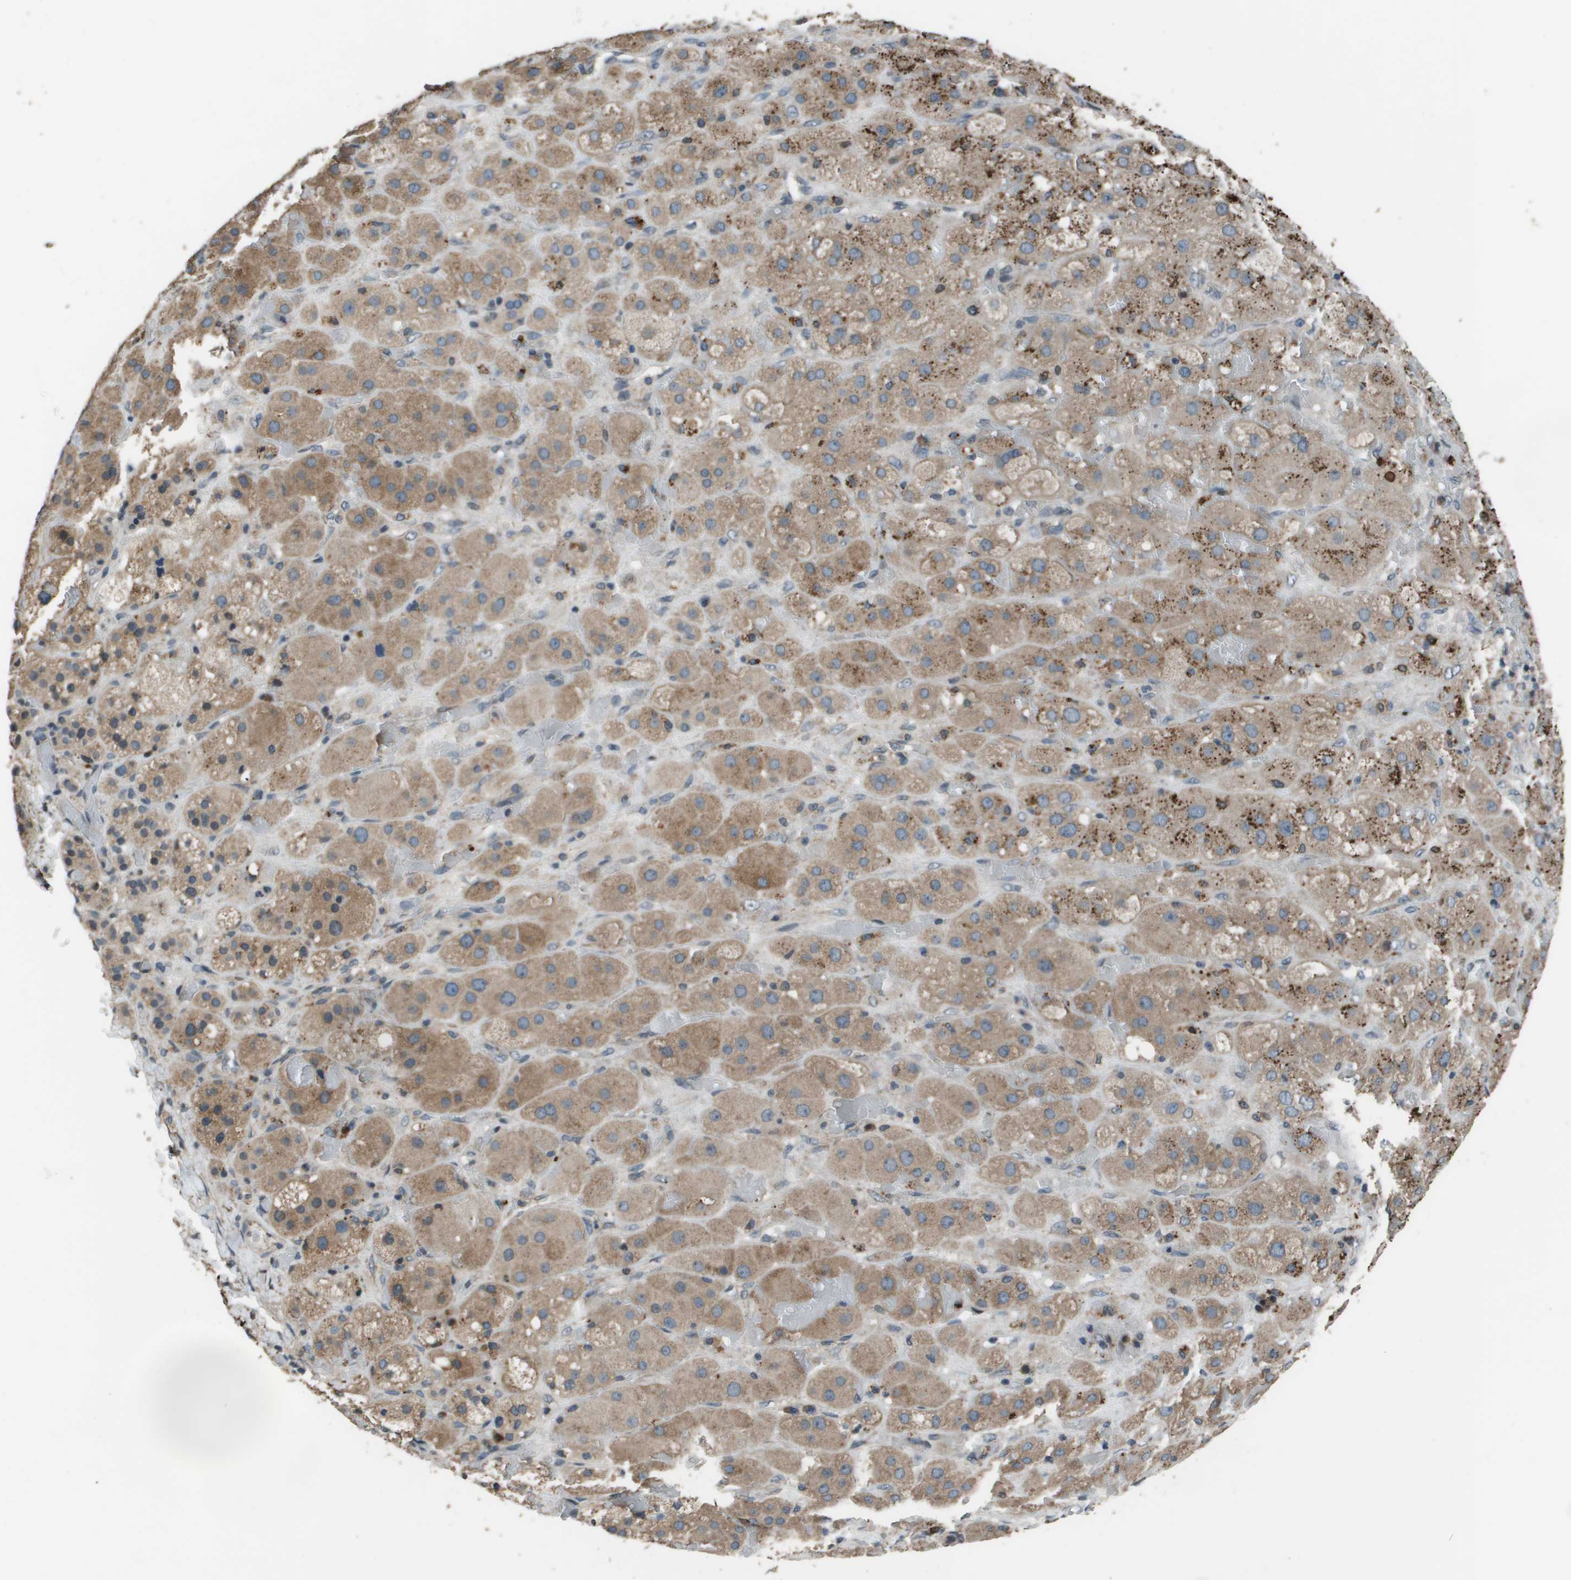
{"staining": {"intensity": "moderate", "quantity": "25%-75%", "location": "cytoplasmic/membranous"}, "tissue": "adrenal gland", "cell_type": "Glandular cells", "image_type": "normal", "snomed": [{"axis": "morphology", "description": "Normal tissue, NOS"}, {"axis": "topography", "description": "Adrenal gland"}], "caption": "Immunohistochemistry photomicrograph of unremarkable adrenal gland: adrenal gland stained using immunohistochemistry shows medium levels of moderate protein expression localized specifically in the cytoplasmic/membranous of glandular cells, appearing as a cytoplasmic/membranous brown color.", "gene": "GOSR2", "patient": {"sex": "female", "age": 47}}